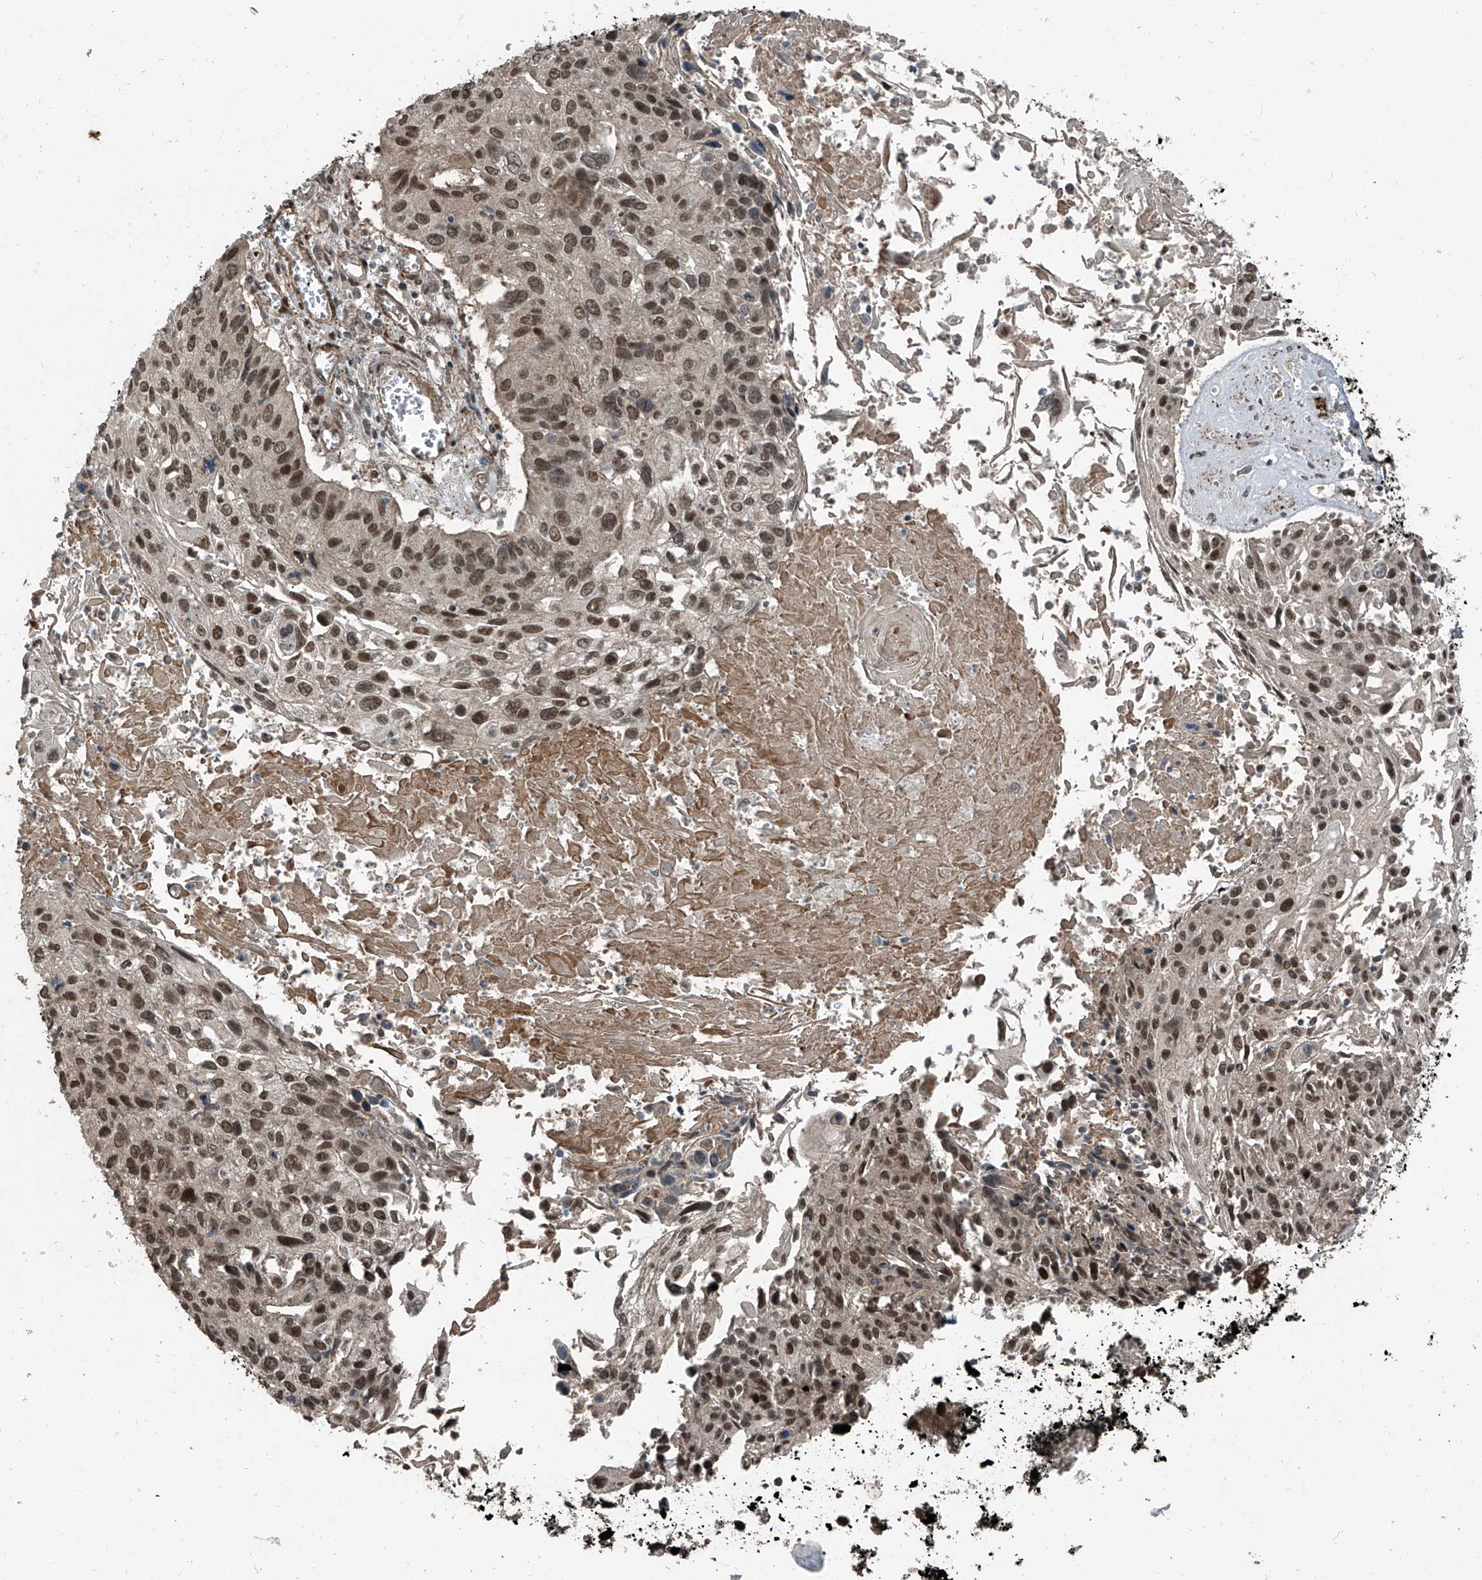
{"staining": {"intensity": "moderate", "quantity": ">75%", "location": "nuclear"}, "tissue": "cervical cancer", "cell_type": "Tumor cells", "image_type": "cancer", "snomed": [{"axis": "morphology", "description": "Squamous cell carcinoma, NOS"}, {"axis": "topography", "description": "Cervix"}], "caption": "Immunohistochemistry (IHC) (DAB (3,3'-diaminobenzidine)) staining of cervical squamous cell carcinoma reveals moderate nuclear protein positivity in about >75% of tumor cells.", "gene": "ZNF570", "patient": {"sex": "female", "age": 51}}